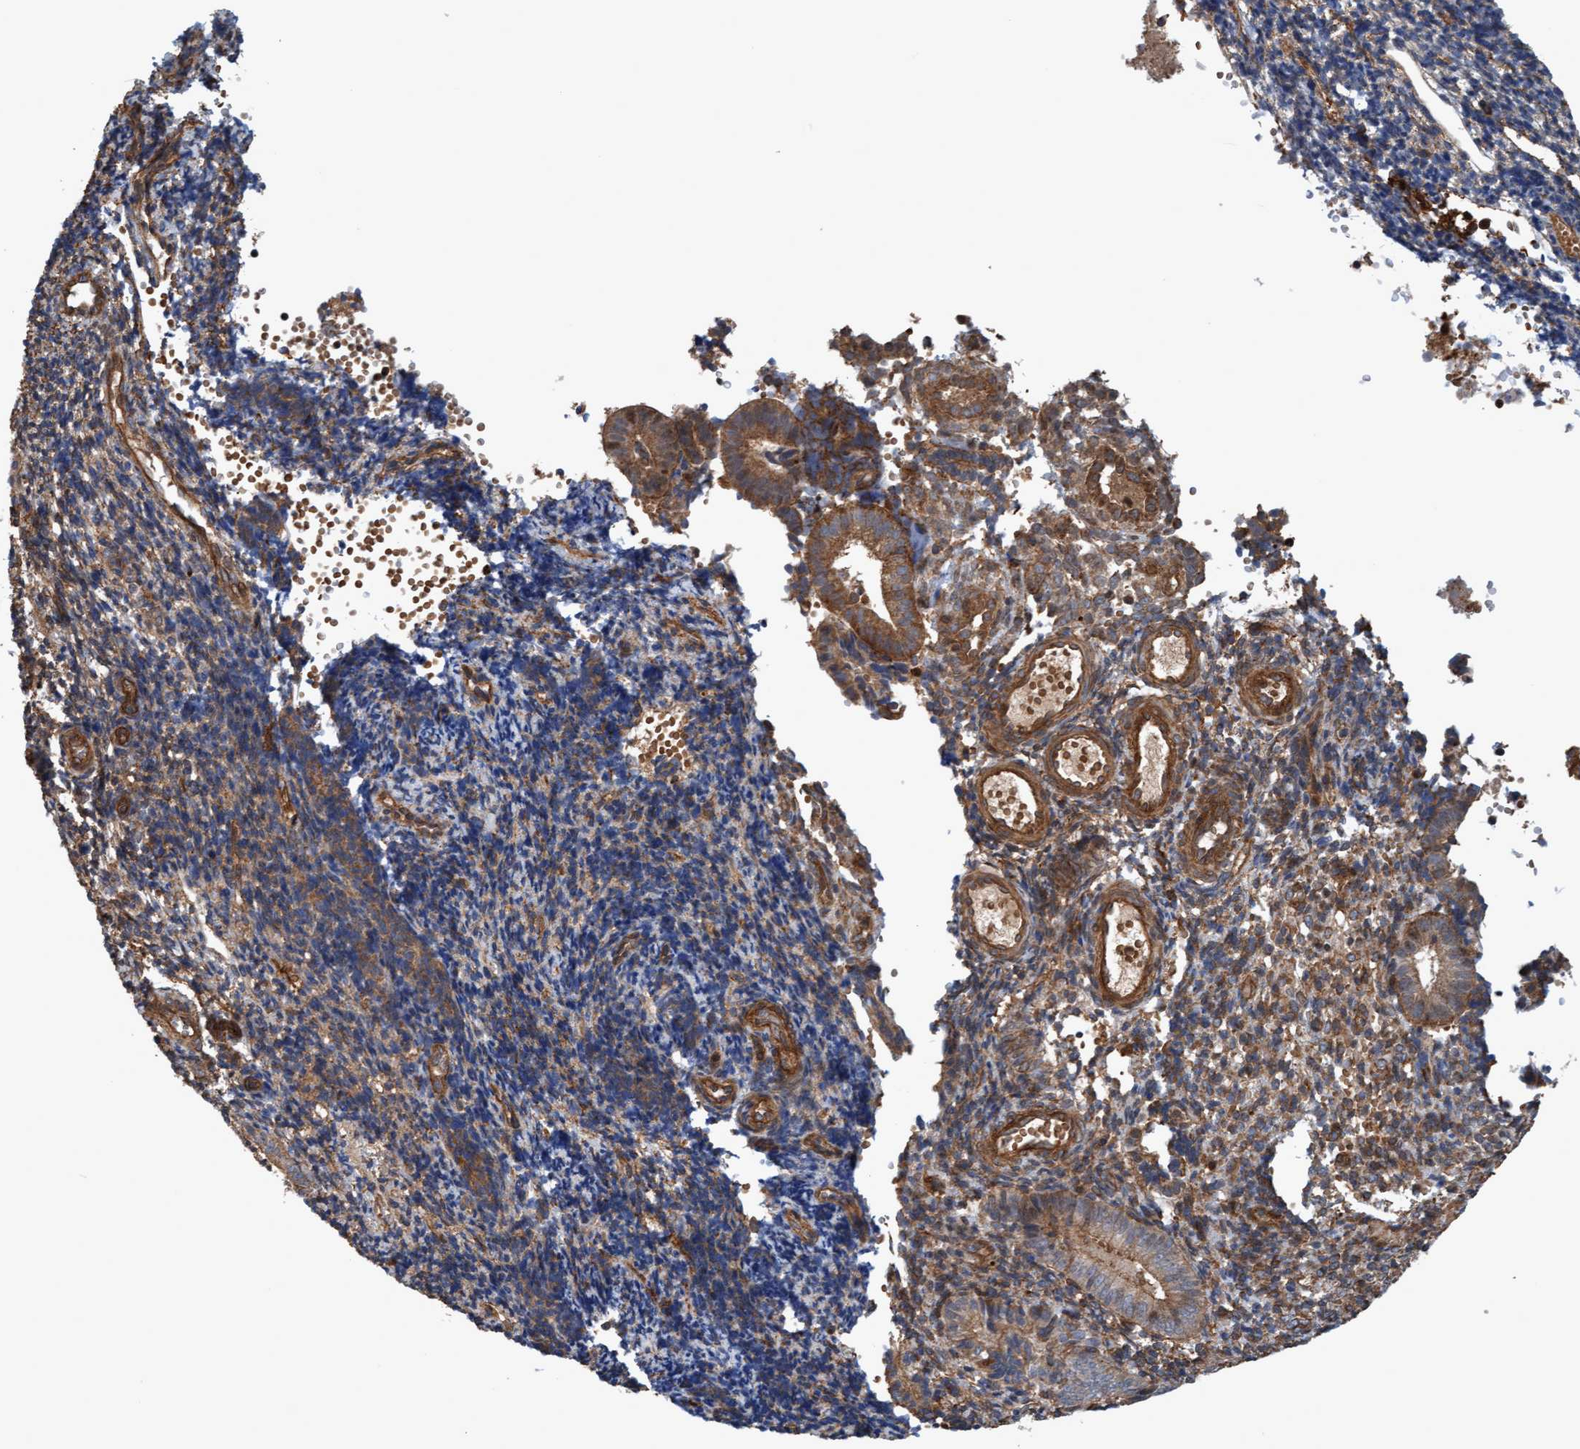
{"staining": {"intensity": "moderate", "quantity": ">75%", "location": "cytoplasmic/membranous"}, "tissue": "endometrium", "cell_type": "Cells in endometrial stroma", "image_type": "normal", "snomed": [{"axis": "morphology", "description": "Normal tissue, NOS"}, {"axis": "topography", "description": "Uterus"}, {"axis": "topography", "description": "Endometrium"}], "caption": "An image of endometrium stained for a protein reveals moderate cytoplasmic/membranous brown staining in cells in endometrial stroma.", "gene": "ERAL1", "patient": {"sex": "female", "age": 33}}